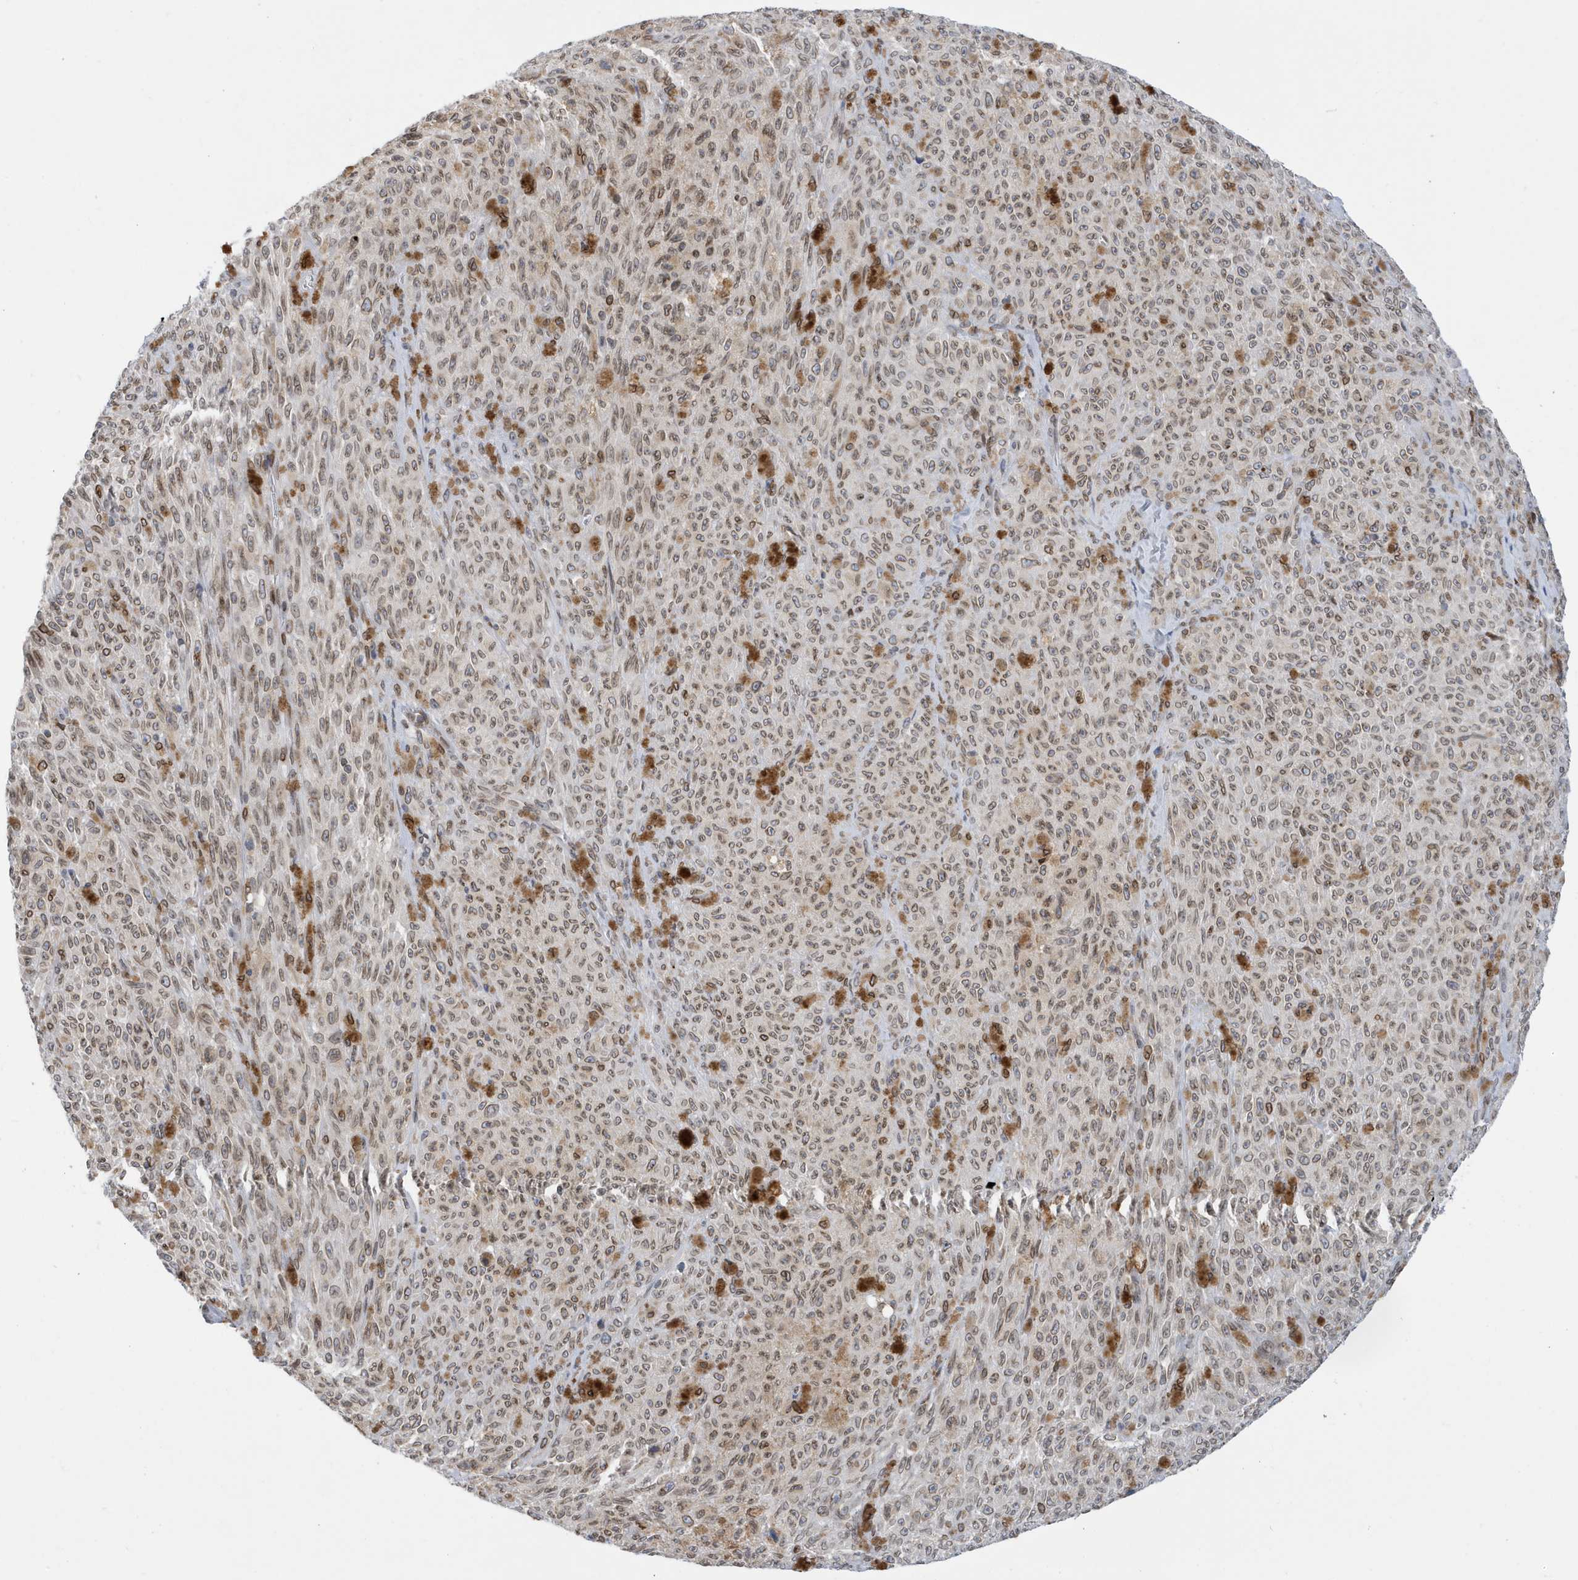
{"staining": {"intensity": "moderate", "quantity": ">75%", "location": "nuclear"}, "tissue": "melanoma", "cell_type": "Tumor cells", "image_type": "cancer", "snomed": [{"axis": "morphology", "description": "Malignant melanoma, NOS"}, {"axis": "topography", "description": "Skin"}], "caption": "Immunohistochemical staining of human melanoma displays medium levels of moderate nuclear positivity in about >75% of tumor cells. The protein is shown in brown color, while the nuclei are stained blue.", "gene": "PCYT1A", "patient": {"sex": "female", "age": 82}}